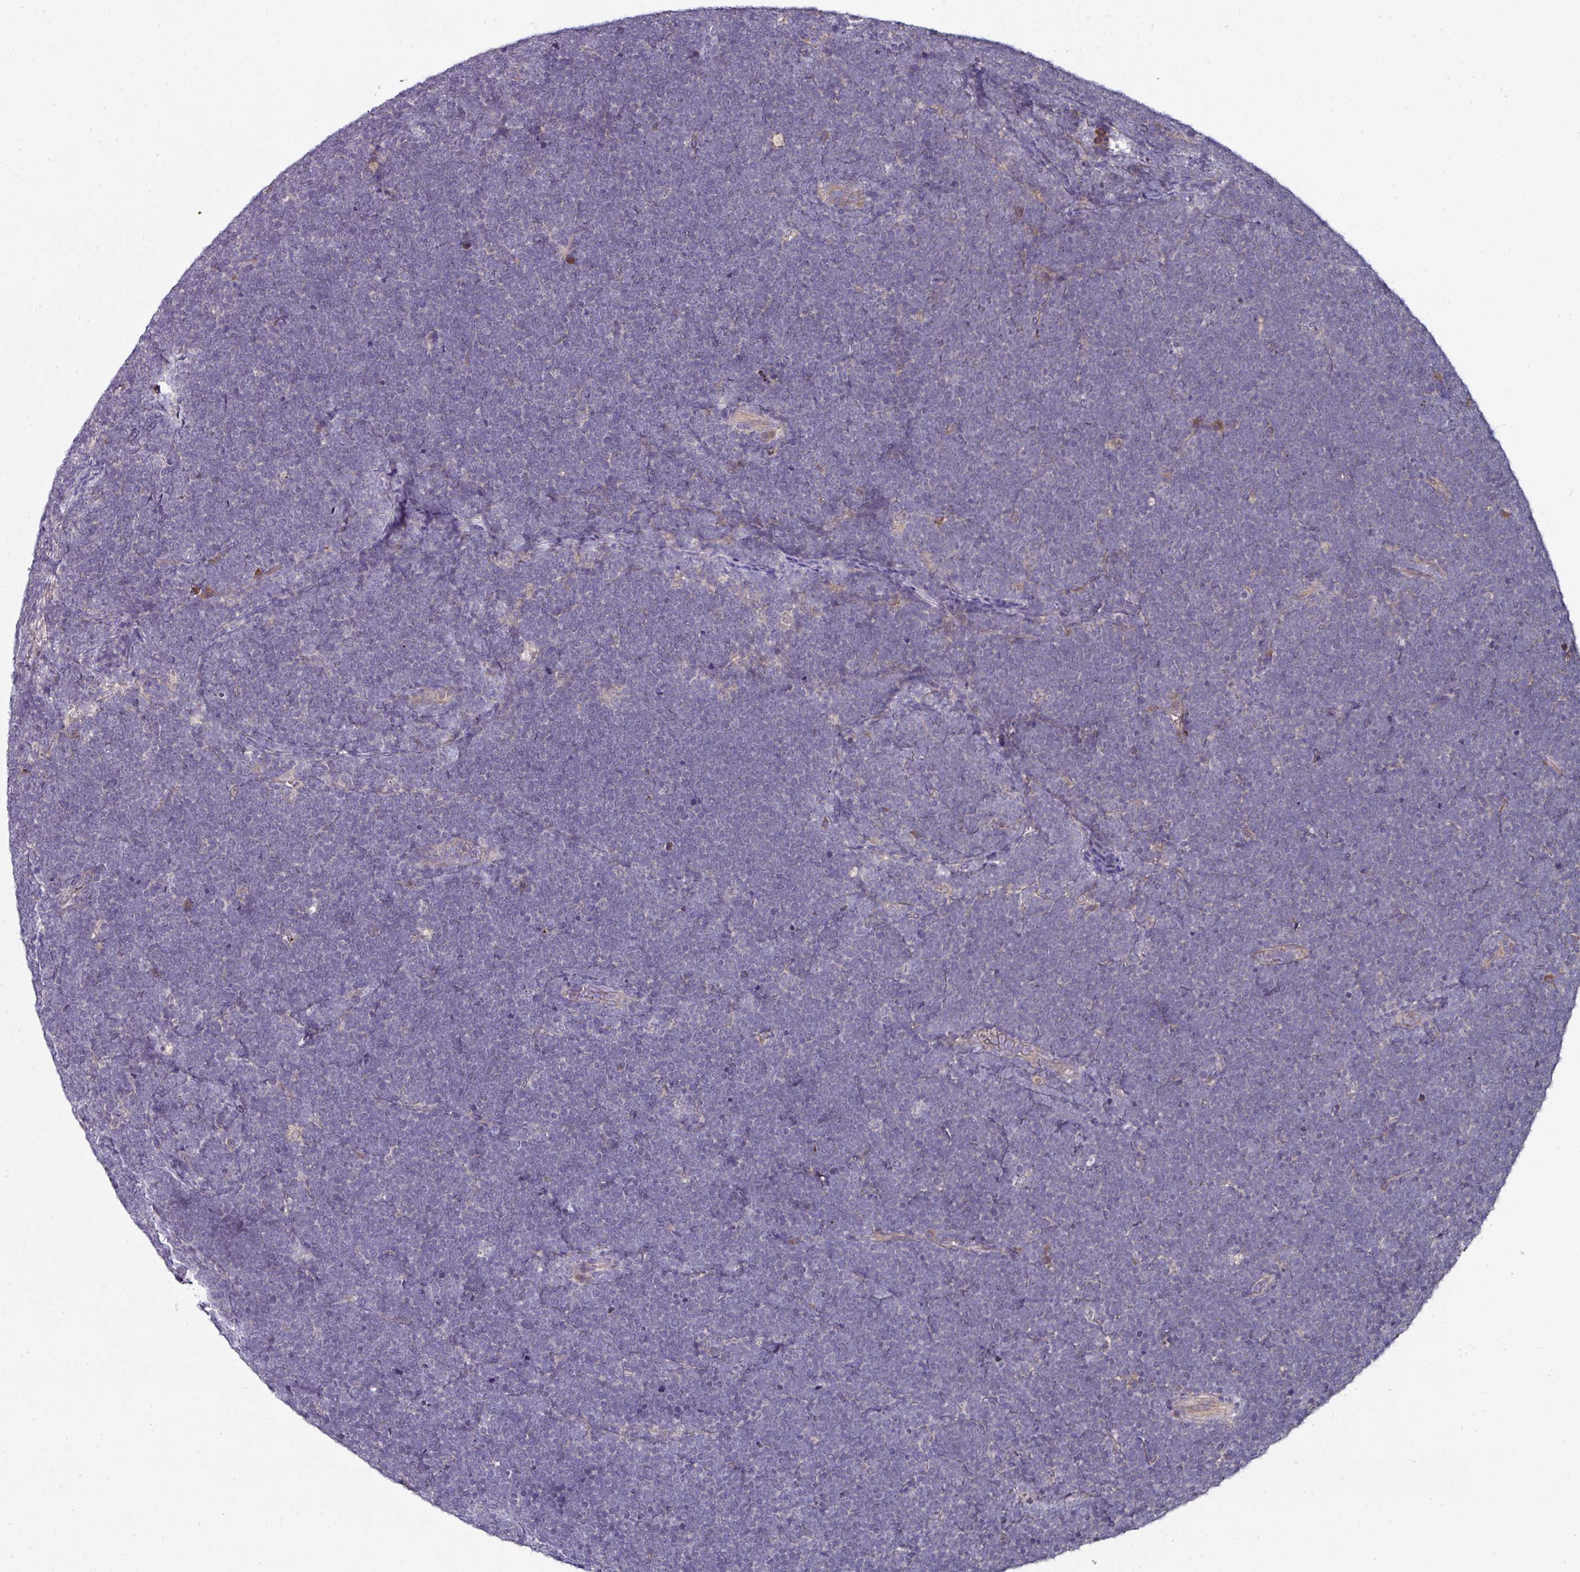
{"staining": {"intensity": "negative", "quantity": "none", "location": "none"}, "tissue": "lymphoma", "cell_type": "Tumor cells", "image_type": "cancer", "snomed": [{"axis": "morphology", "description": "Malignant lymphoma, non-Hodgkin's type, High grade"}, {"axis": "topography", "description": "Lymph node"}], "caption": "Immunohistochemistry photomicrograph of neoplastic tissue: lymphoma stained with DAB displays no significant protein staining in tumor cells.", "gene": "CTDSP2", "patient": {"sex": "male", "age": 13}}